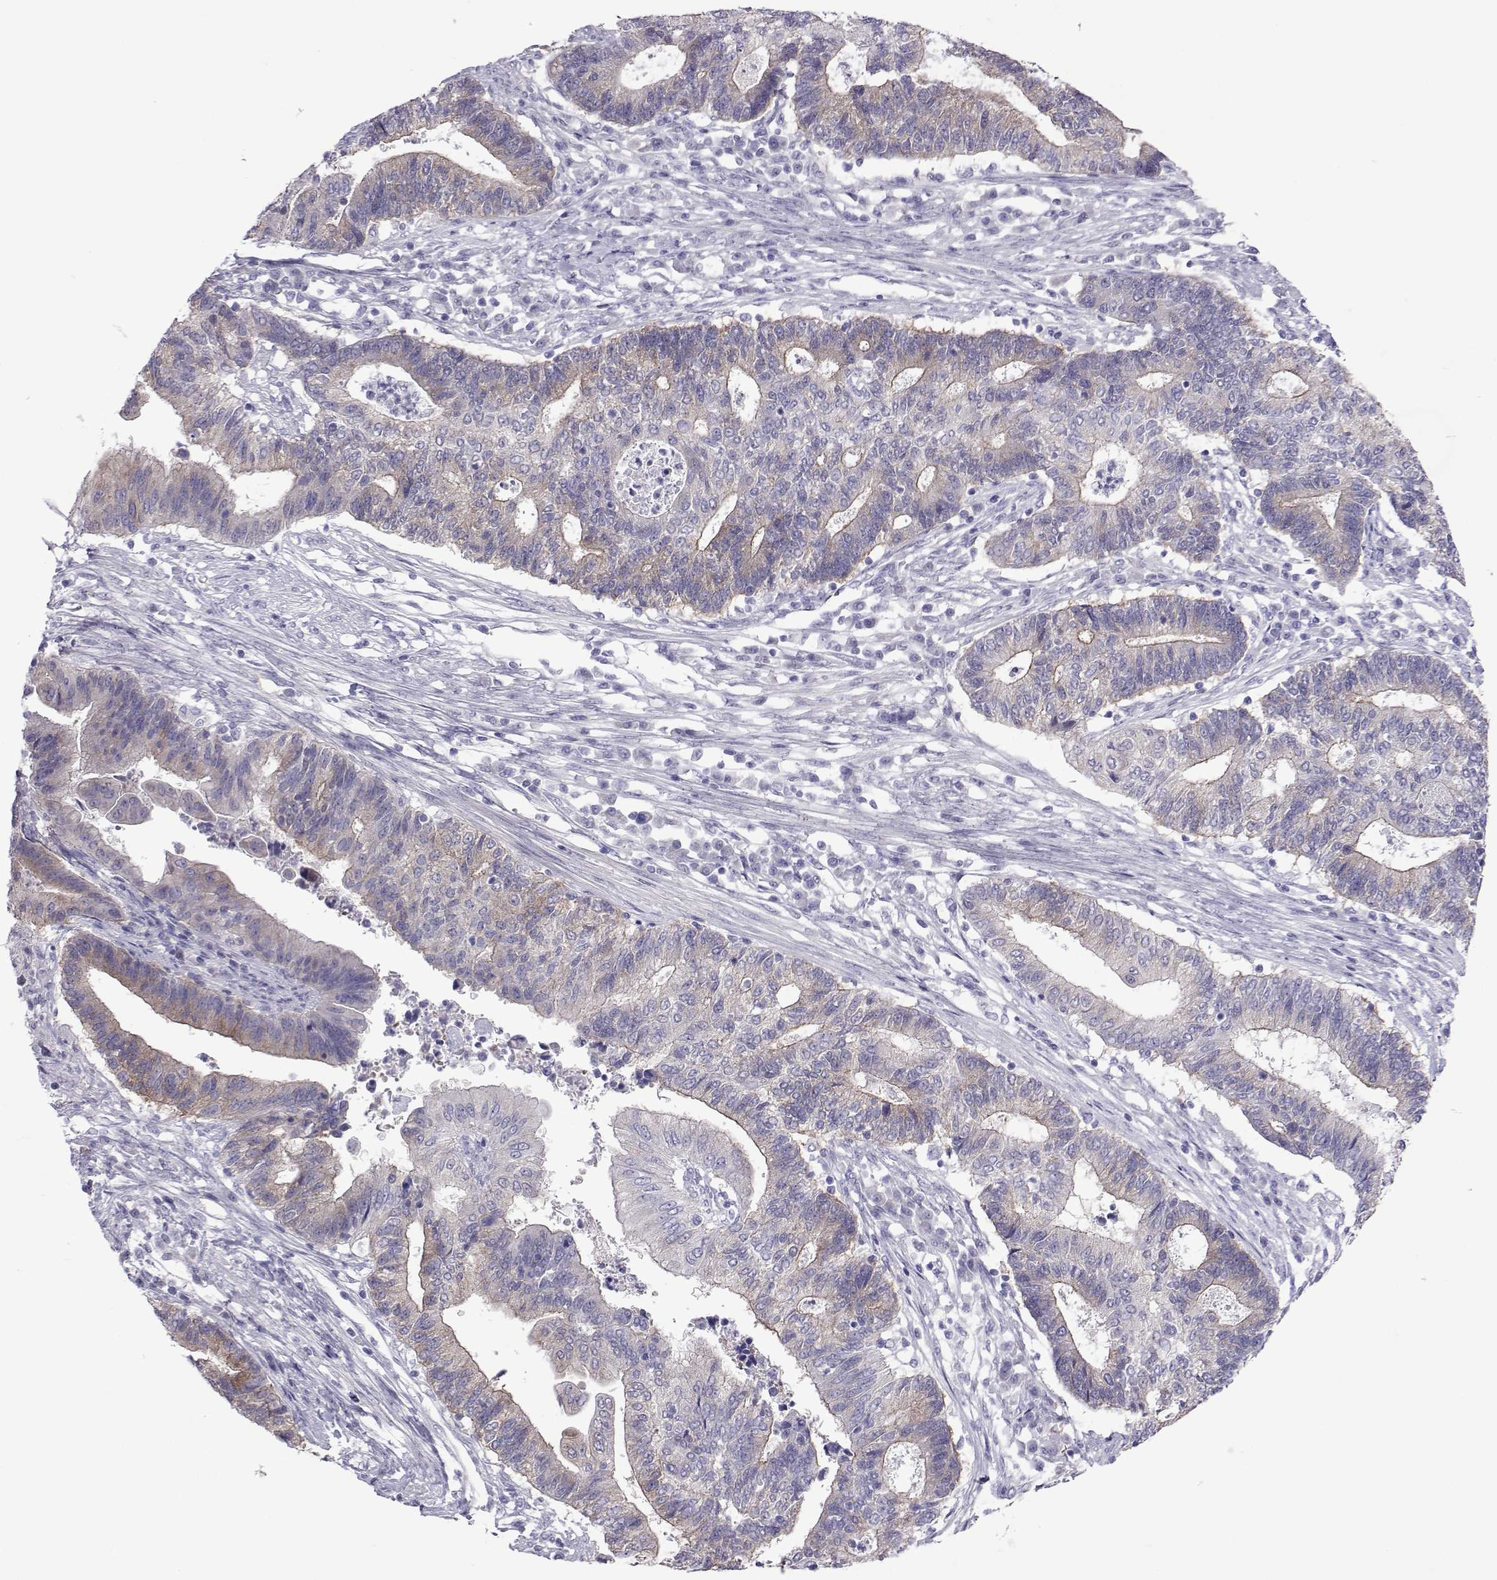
{"staining": {"intensity": "weak", "quantity": "25%-75%", "location": "cytoplasmic/membranous"}, "tissue": "endometrial cancer", "cell_type": "Tumor cells", "image_type": "cancer", "snomed": [{"axis": "morphology", "description": "Adenocarcinoma, NOS"}, {"axis": "topography", "description": "Uterus"}, {"axis": "topography", "description": "Endometrium"}], "caption": "Brown immunohistochemical staining in endometrial adenocarcinoma shows weak cytoplasmic/membranous positivity in about 25%-75% of tumor cells. (DAB = brown stain, brightfield microscopy at high magnification).", "gene": "COL22A1", "patient": {"sex": "female", "age": 54}}